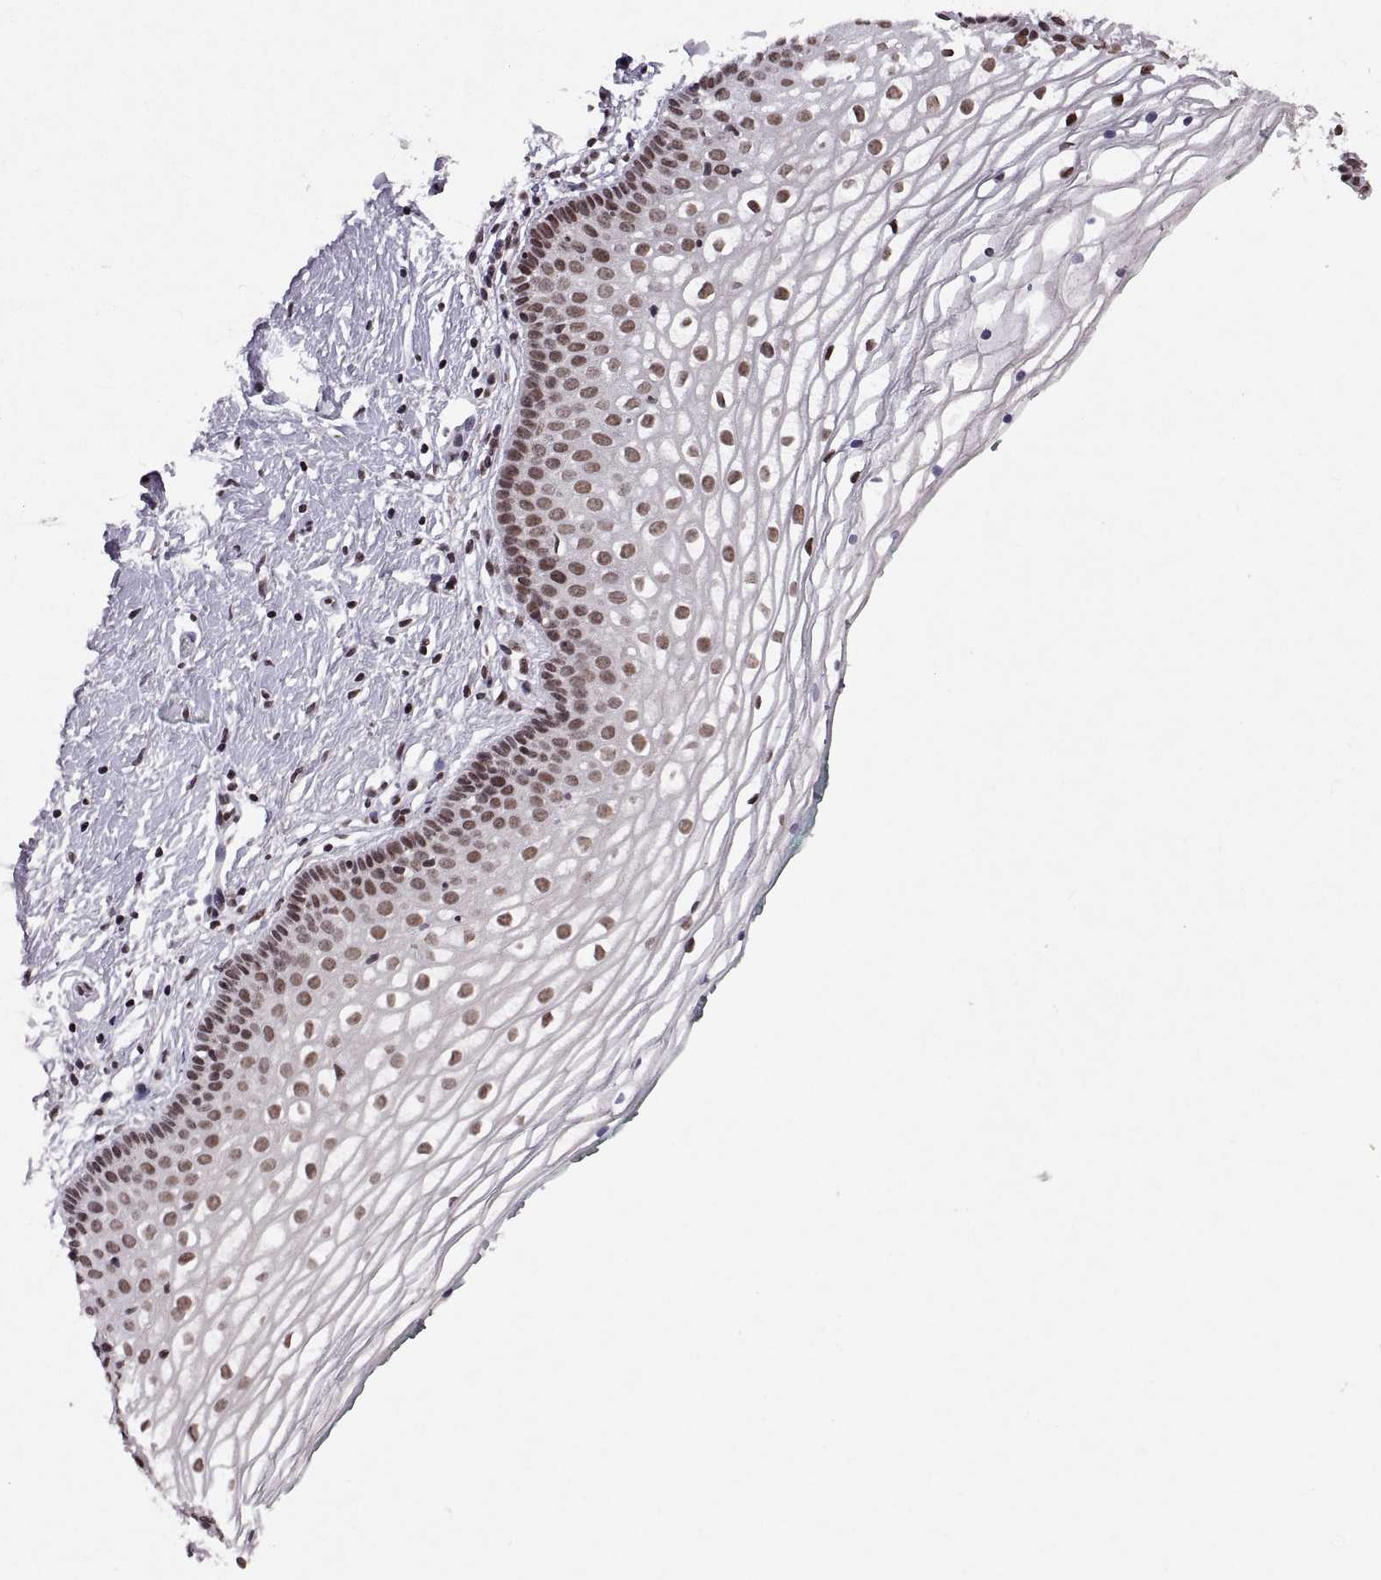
{"staining": {"intensity": "strong", "quantity": ">75%", "location": "nuclear"}, "tissue": "vagina", "cell_type": "Squamous epithelial cells", "image_type": "normal", "snomed": [{"axis": "morphology", "description": "Normal tissue, NOS"}, {"axis": "topography", "description": "Vagina"}], "caption": "Immunohistochemistry (DAB (3,3'-diaminobenzidine)) staining of unremarkable vagina shows strong nuclear protein positivity in about >75% of squamous epithelial cells. The staining was performed using DAB (3,3'-diaminobenzidine), with brown indicating positive protein expression. Nuclei are stained blue with hematoxylin.", "gene": "MT1E", "patient": {"sex": "female", "age": 36}}